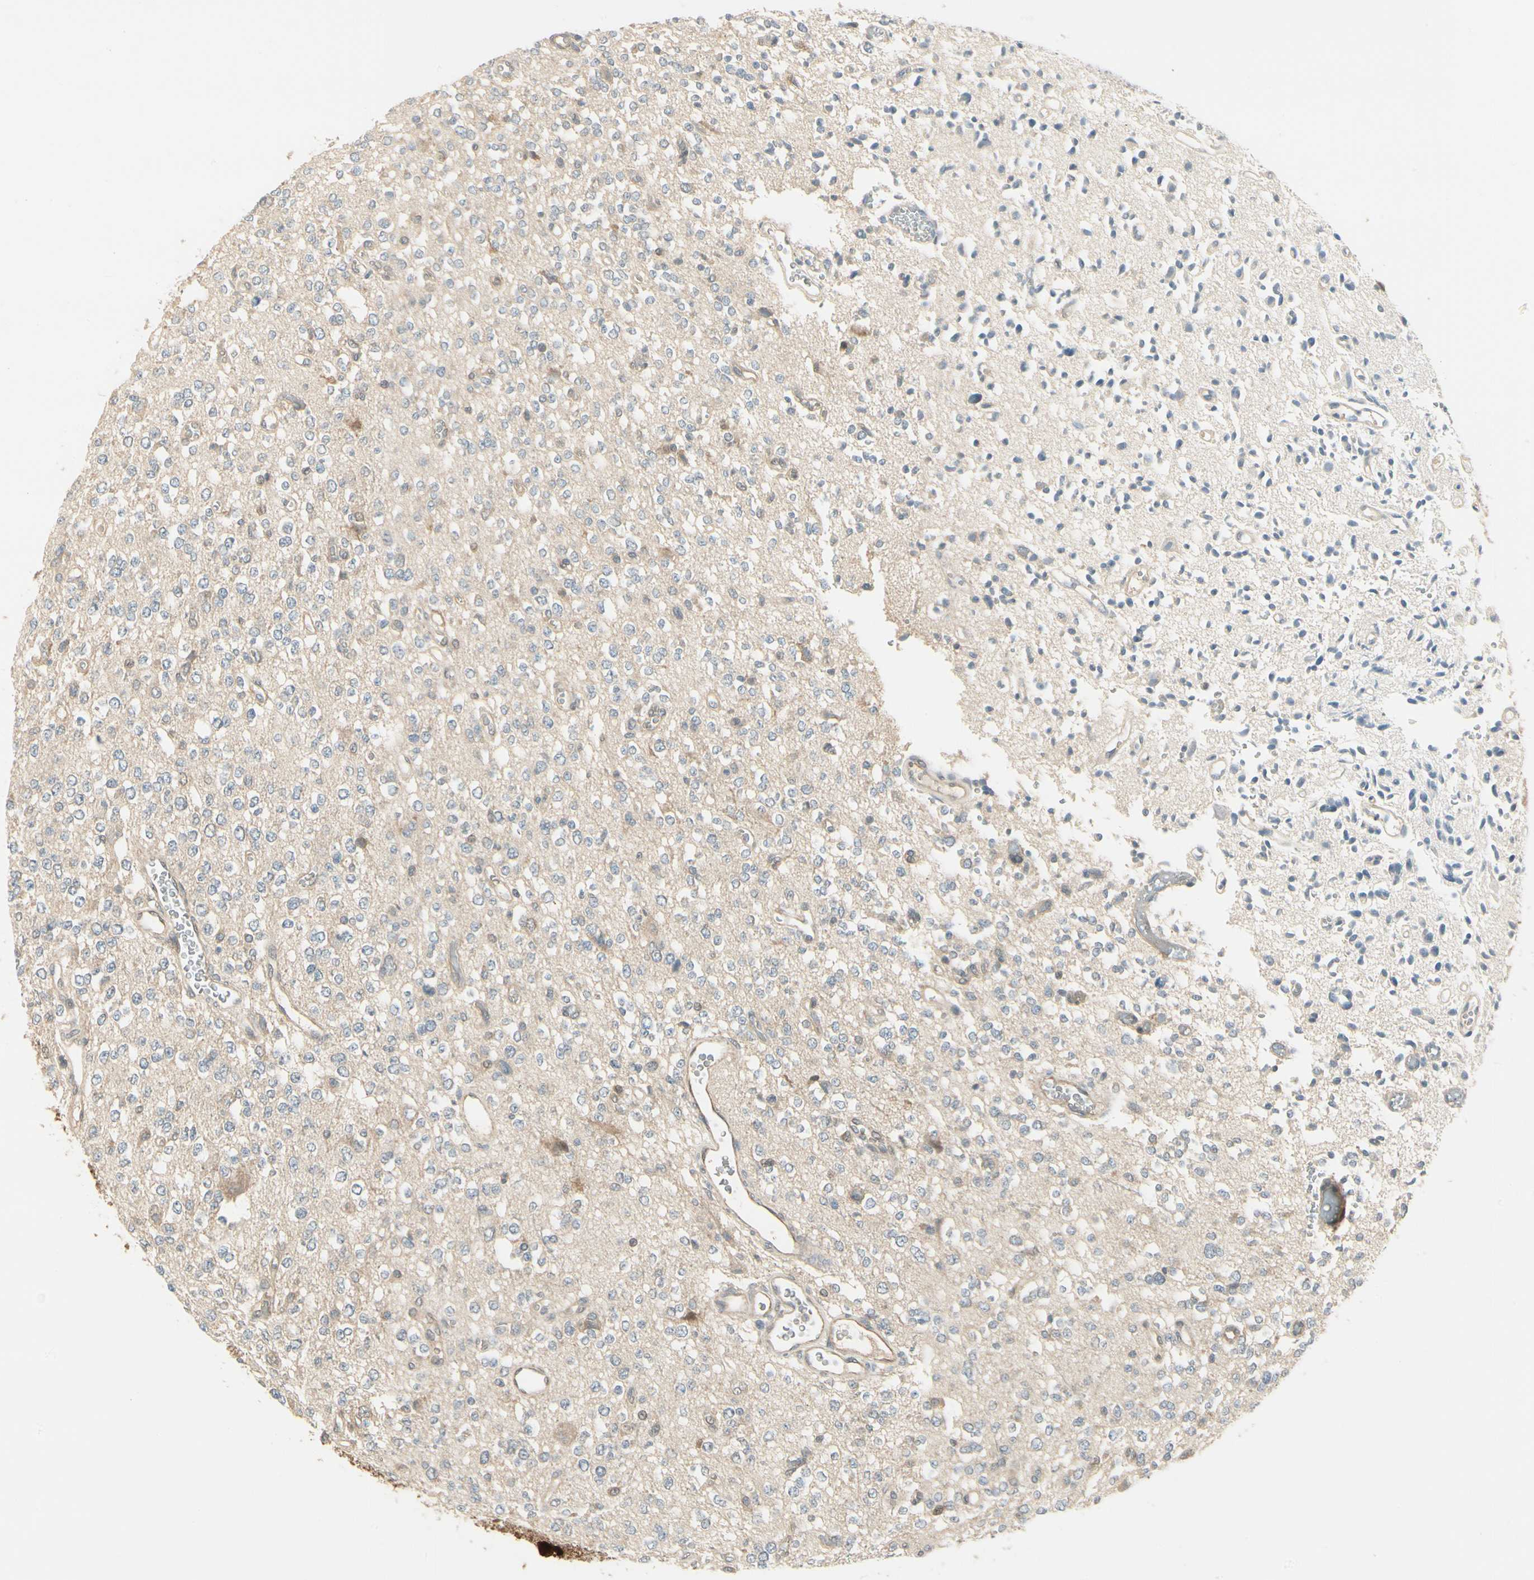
{"staining": {"intensity": "weak", "quantity": "<25%", "location": "cytoplasmic/membranous"}, "tissue": "glioma", "cell_type": "Tumor cells", "image_type": "cancer", "snomed": [{"axis": "morphology", "description": "Glioma, malignant, Low grade"}, {"axis": "topography", "description": "Brain"}], "caption": "Immunohistochemistry micrograph of glioma stained for a protein (brown), which reveals no positivity in tumor cells.", "gene": "EPHB3", "patient": {"sex": "male", "age": 38}}